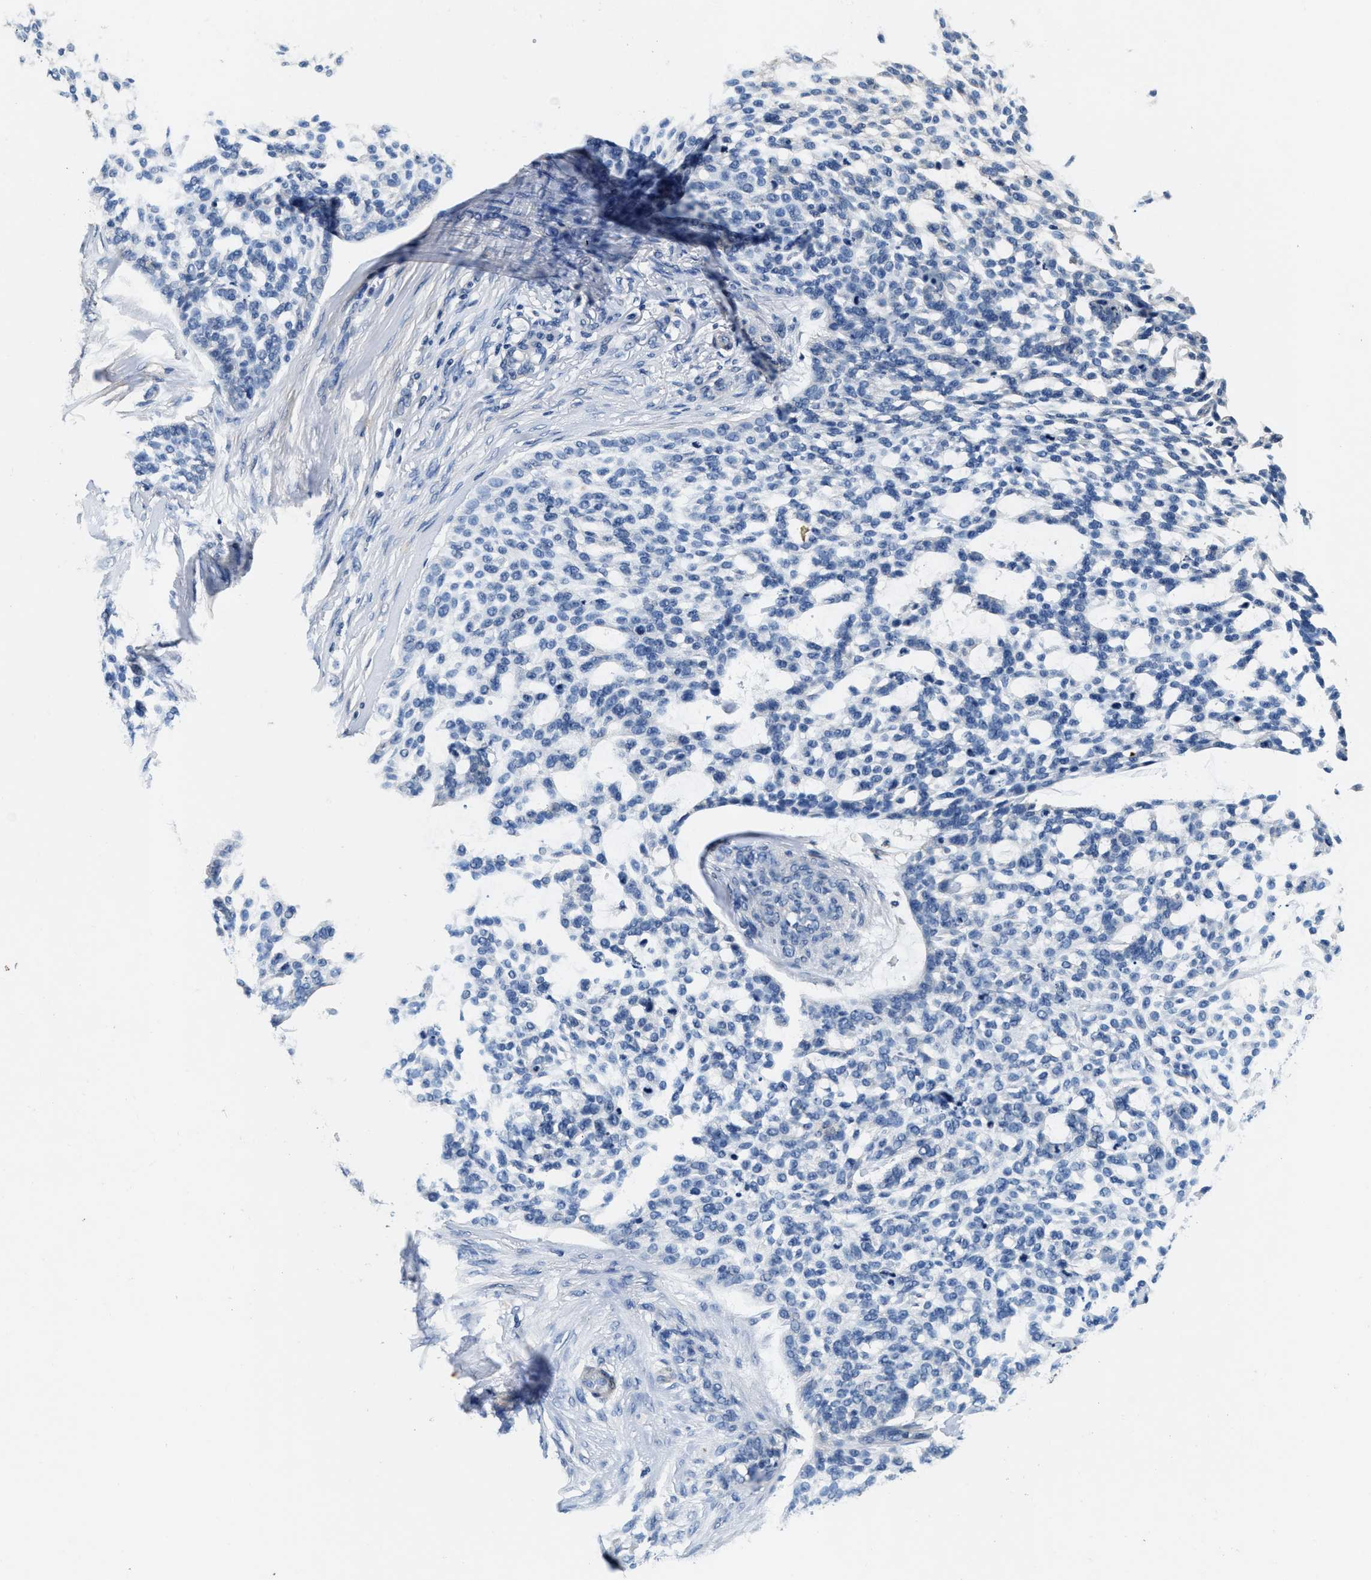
{"staining": {"intensity": "negative", "quantity": "none", "location": "none"}, "tissue": "skin cancer", "cell_type": "Tumor cells", "image_type": "cancer", "snomed": [{"axis": "morphology", "description": "Basal cell carcinoma"}, {"axis": "topography", "description": "Skin"}], "caption": "Protein analysis of skin cancer exhibits no significant staining in tumor cells.", "gene": "ANKIB1", "patient": {"sex": "female", "age": 64}}